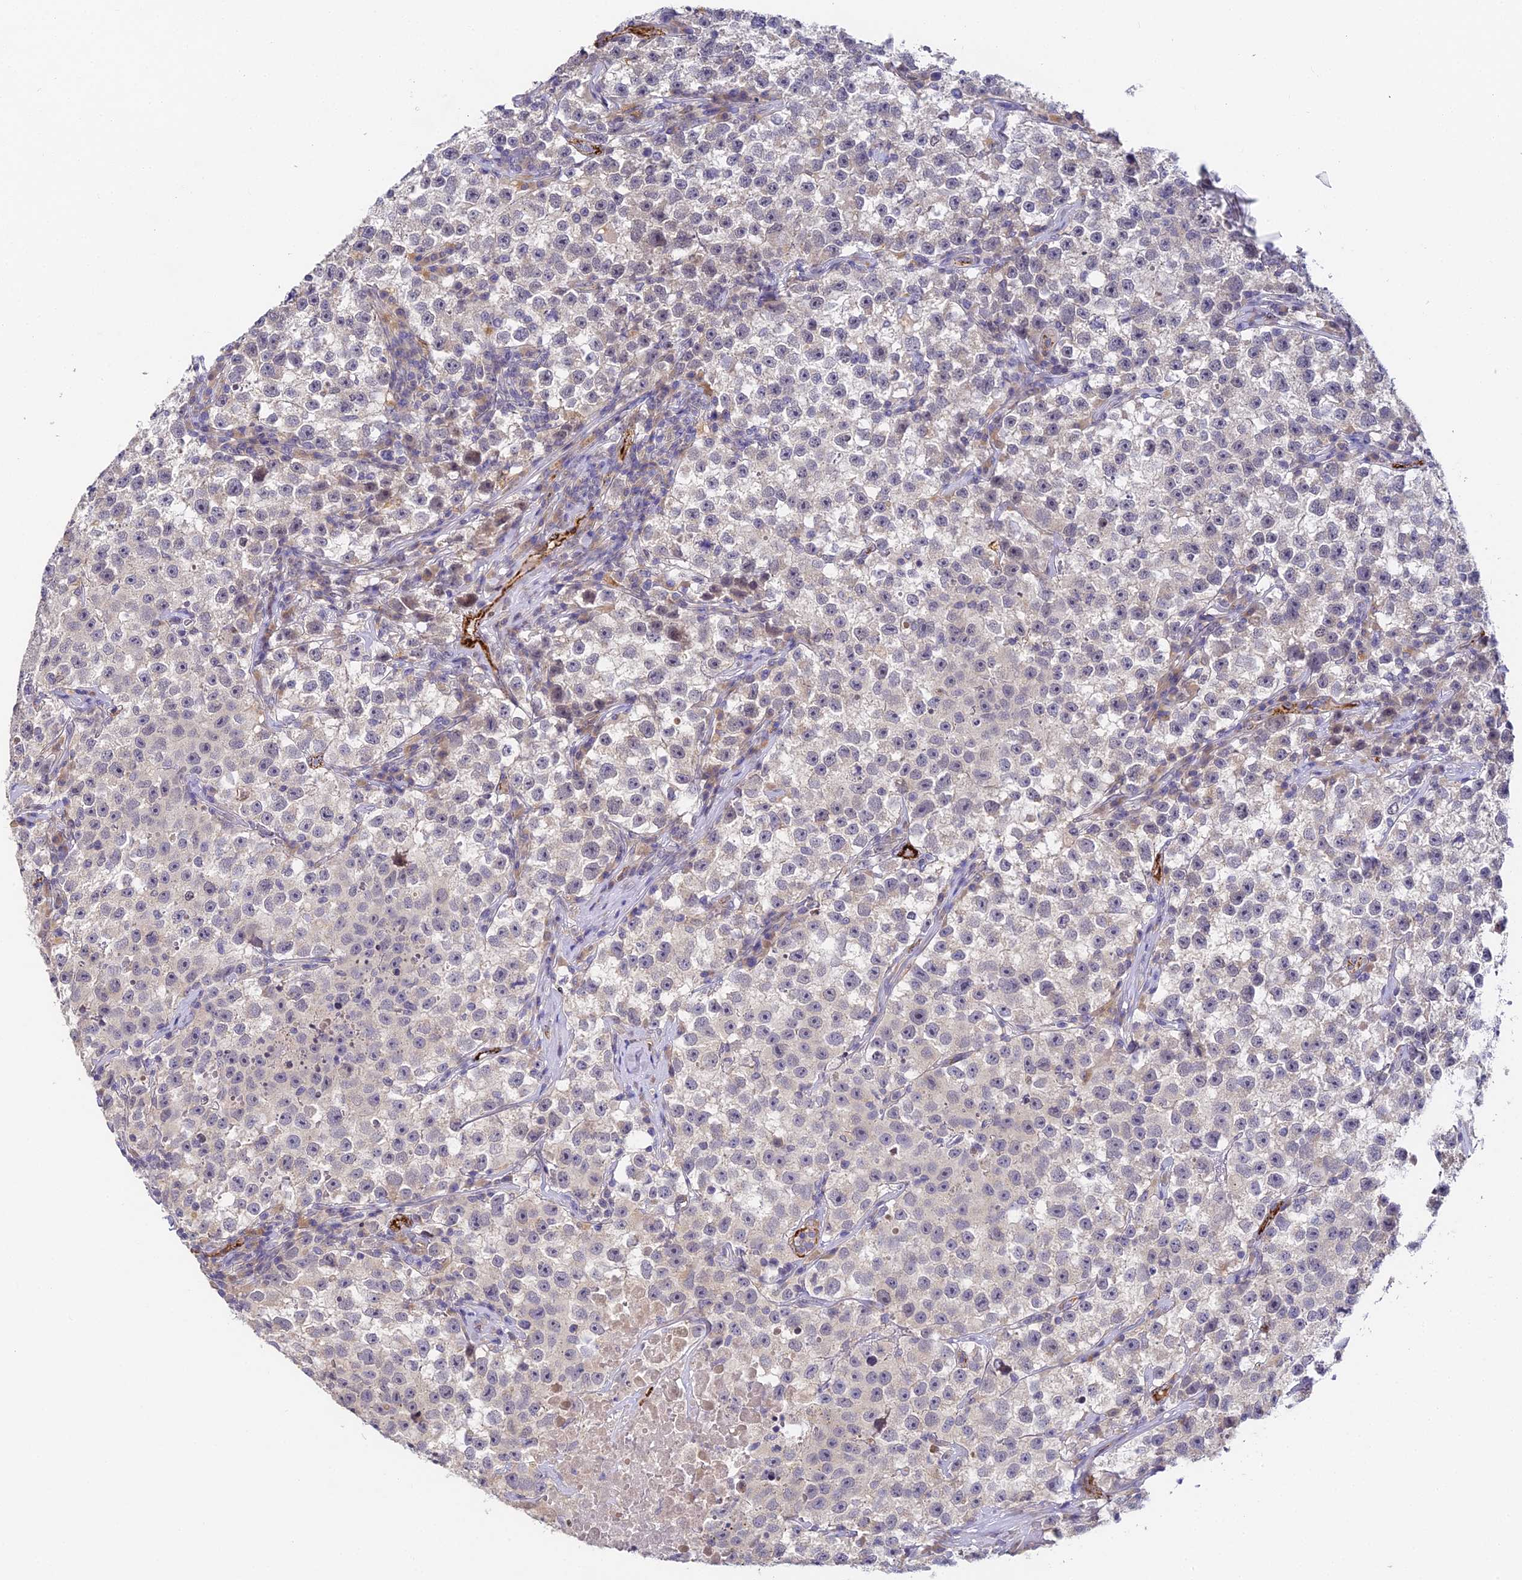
{"staining": {"intensity": "negative", "quantity": "none", "location": "none"}, "tissue": "testis cancer", "cell_type": "Tumor cells", "image_type": "cancer", "snomed": [{"axis": "morphology", "description": "Seminoma, NOS"}, {"axis": "topography", "description": "Testis"}], "caption": "Testis cancer stained for a protein using IHC shows no positivity tumor cells.", "gene": "DNAAF10", "patient": {"sex": "male", "age": 22}}